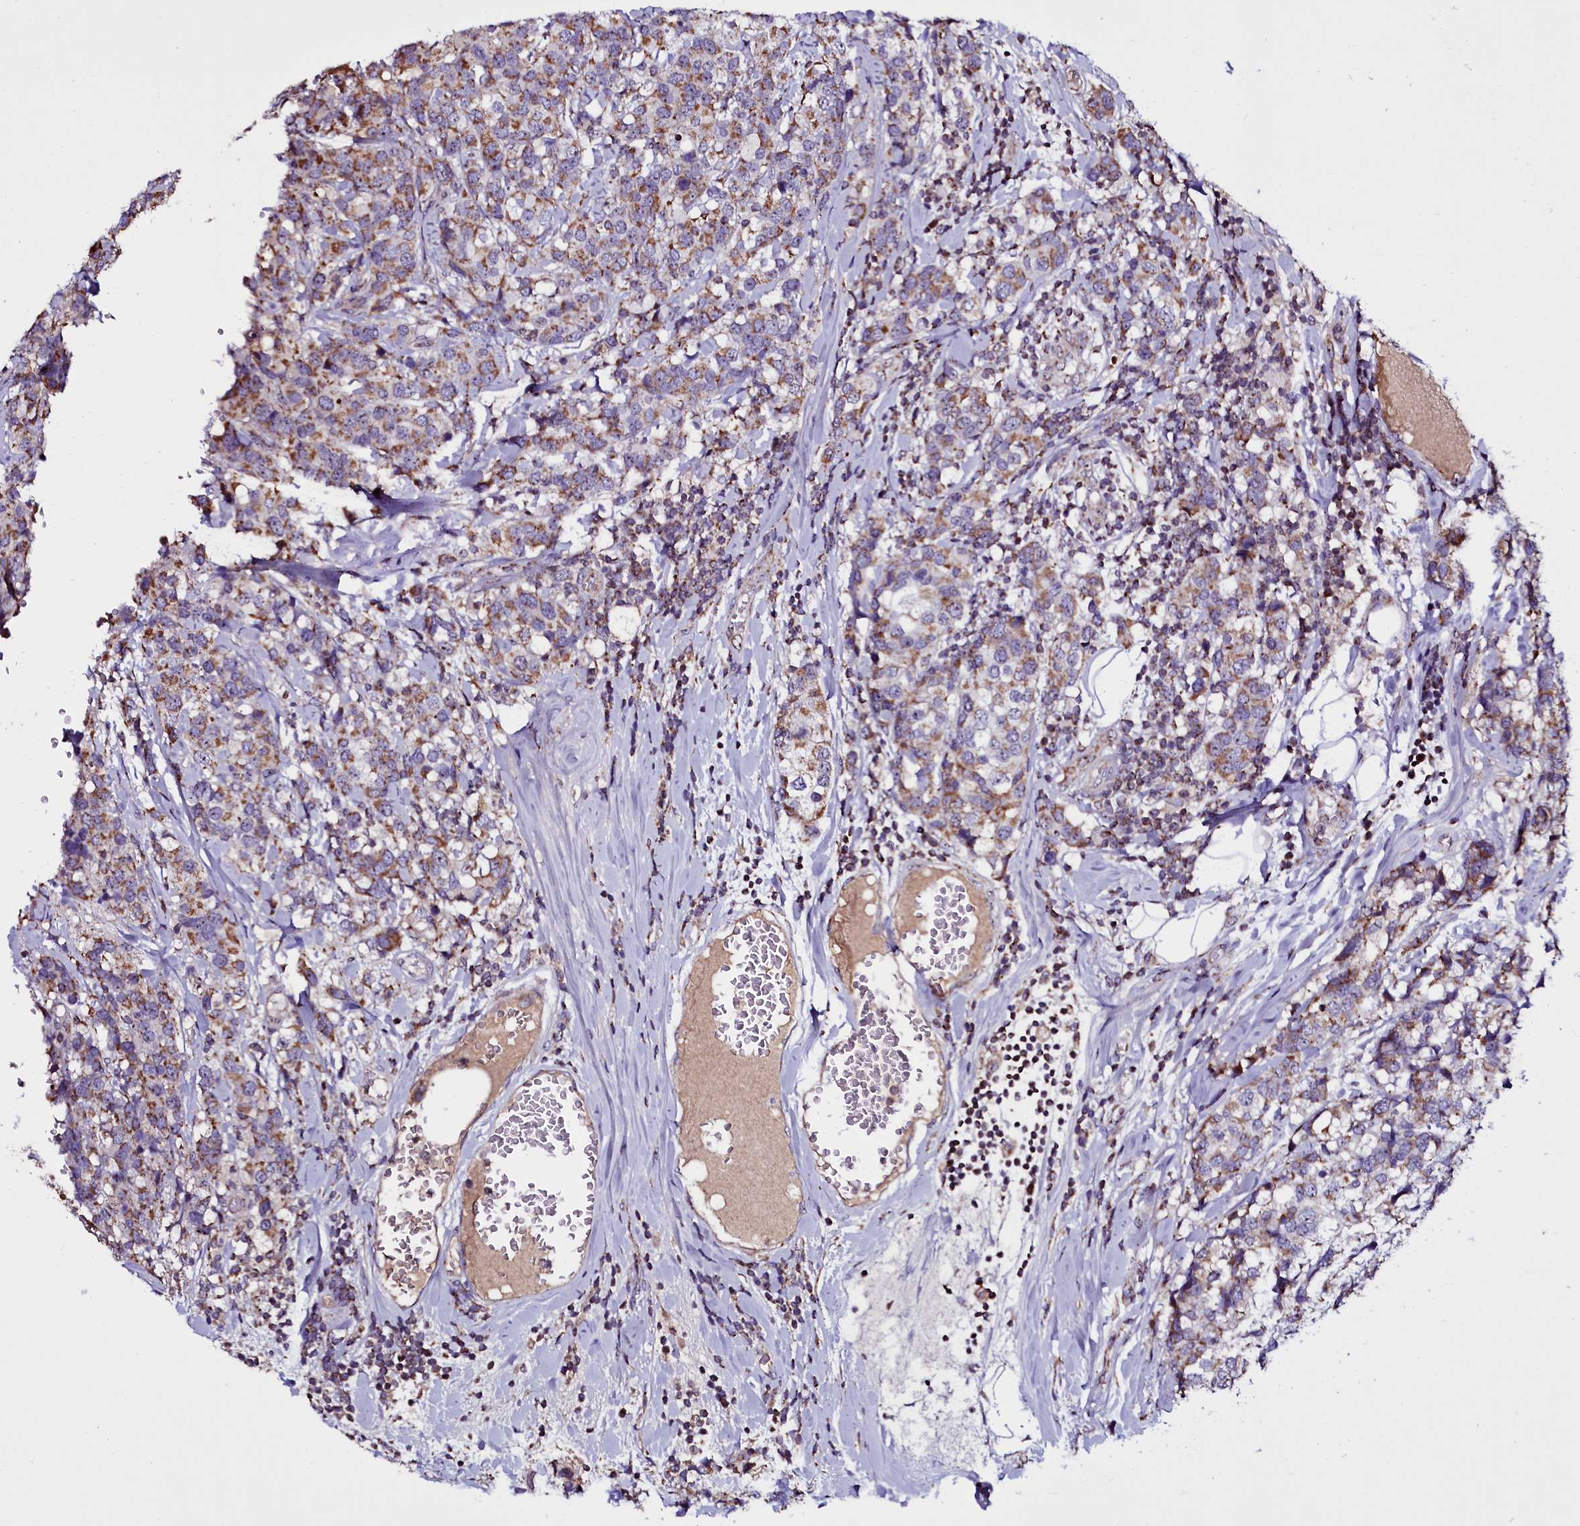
{"staining": {"intensity": "moderate", "quantity": ">75%", "location": "cytoplasmic/membranous"}, "tissue": "breast cancer", "cell_type": "Tumor cells", "image_type": "cancer", "snomed": [{"axis": "morphology", "description": "Lobular carcinoma"}, {"axis": "topography", "description": "Breast"}], "caption": "Moderate cytoplasmic/membranous expression is identified in approximately >75% of tumor cells in lobular carcinoma (breast).", "gene": "NAA80", "patient": {"sex": "female", "age": 59}}